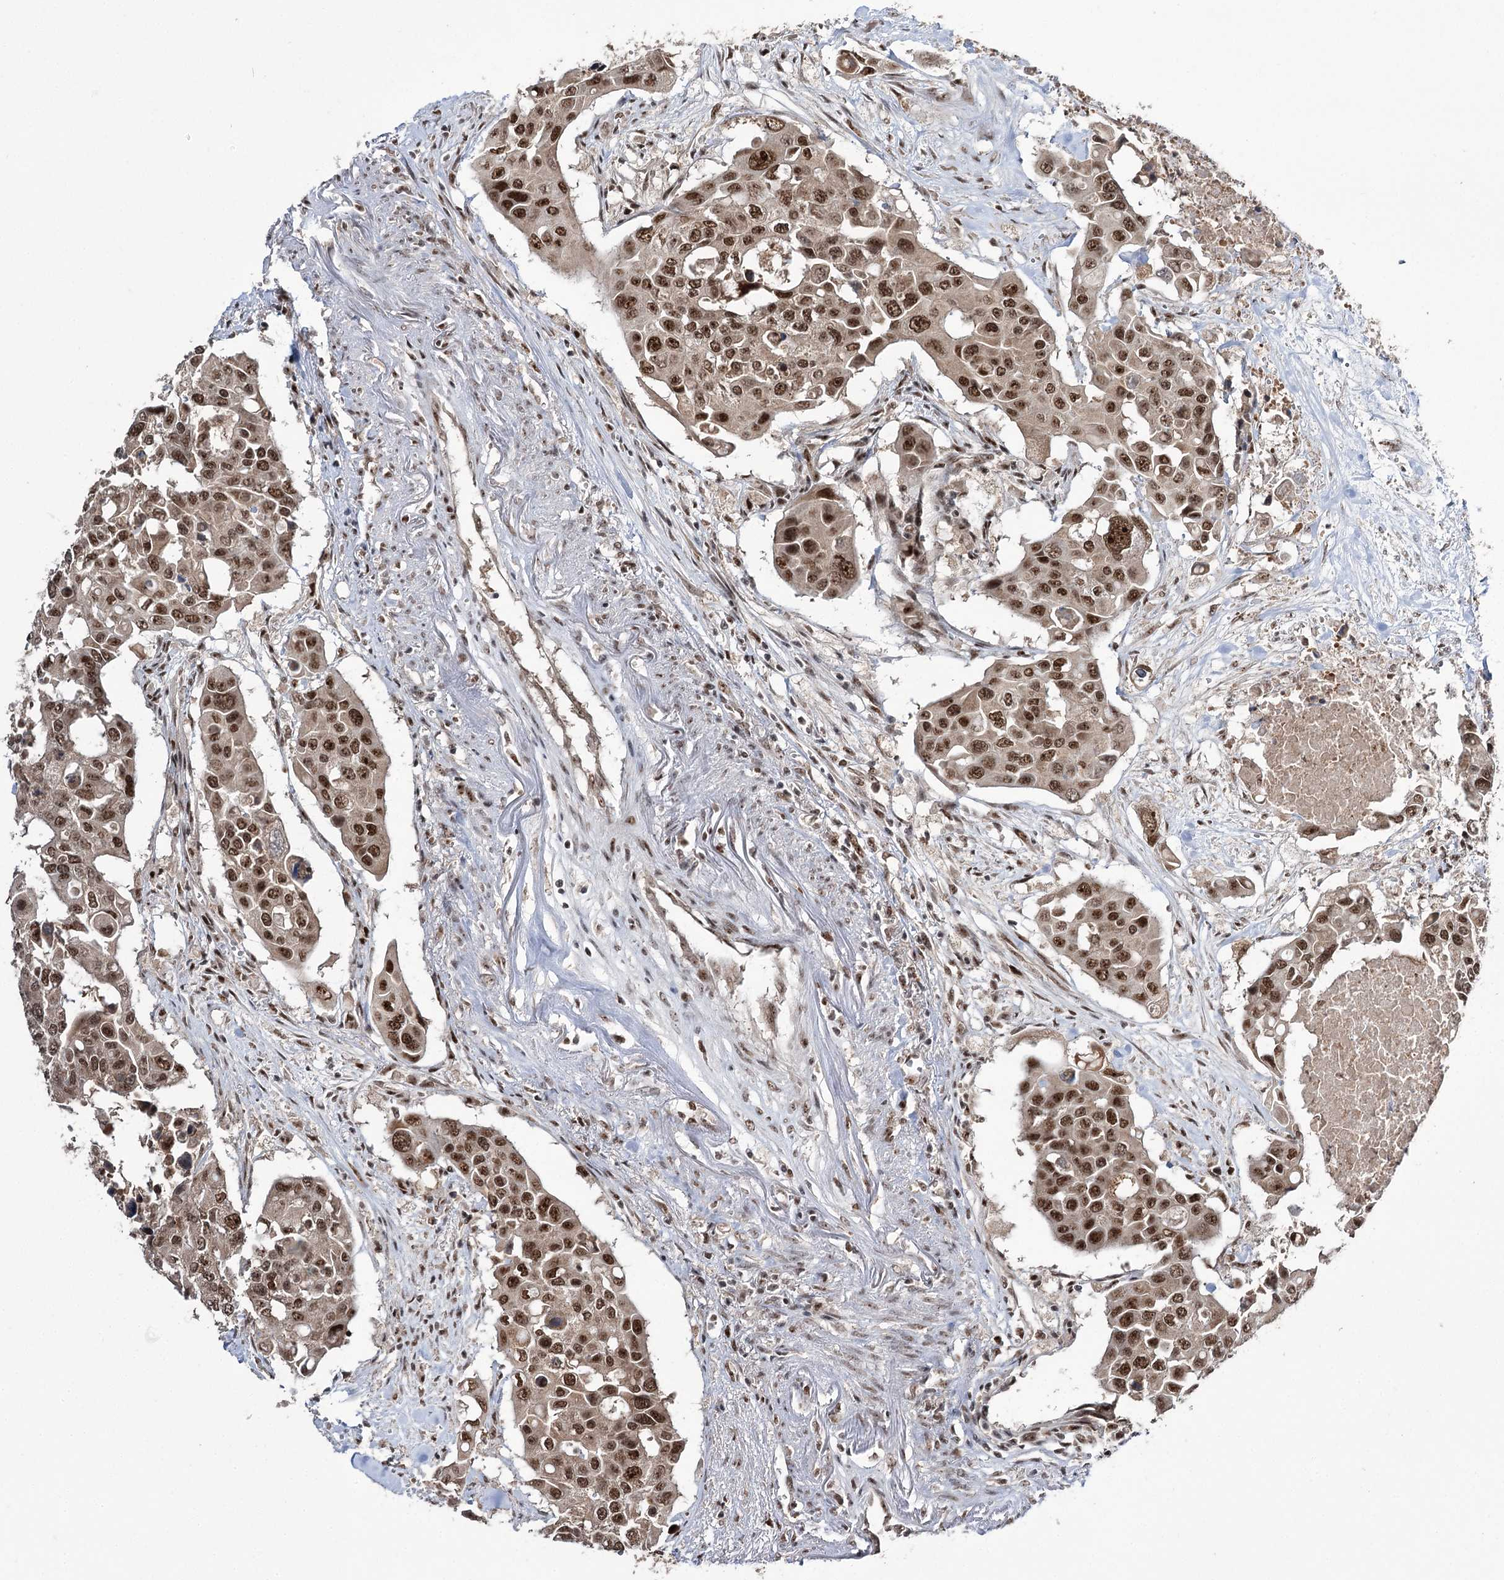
{"staining": {"intensity": "moderate", "quantity": ">75%", "location": "nuclear"}, "tissue": "colorectal cancer", "cell_type": "Tumor cells", "image_type": "cancer", "snomed": [{"axis": "morphology", "description": "Adenocarcinoma, NOS"}, {"axis": "topography", "description": "Colon"}], "caption": "DAB immunohistochemical staining of human colorectal adenocarcinoma demonstrates moderate nuclear protein positivity in approximately >75% of tumor cells.", "gene": "ERCC3", "patient": {"sex": "male", "age": 77}}